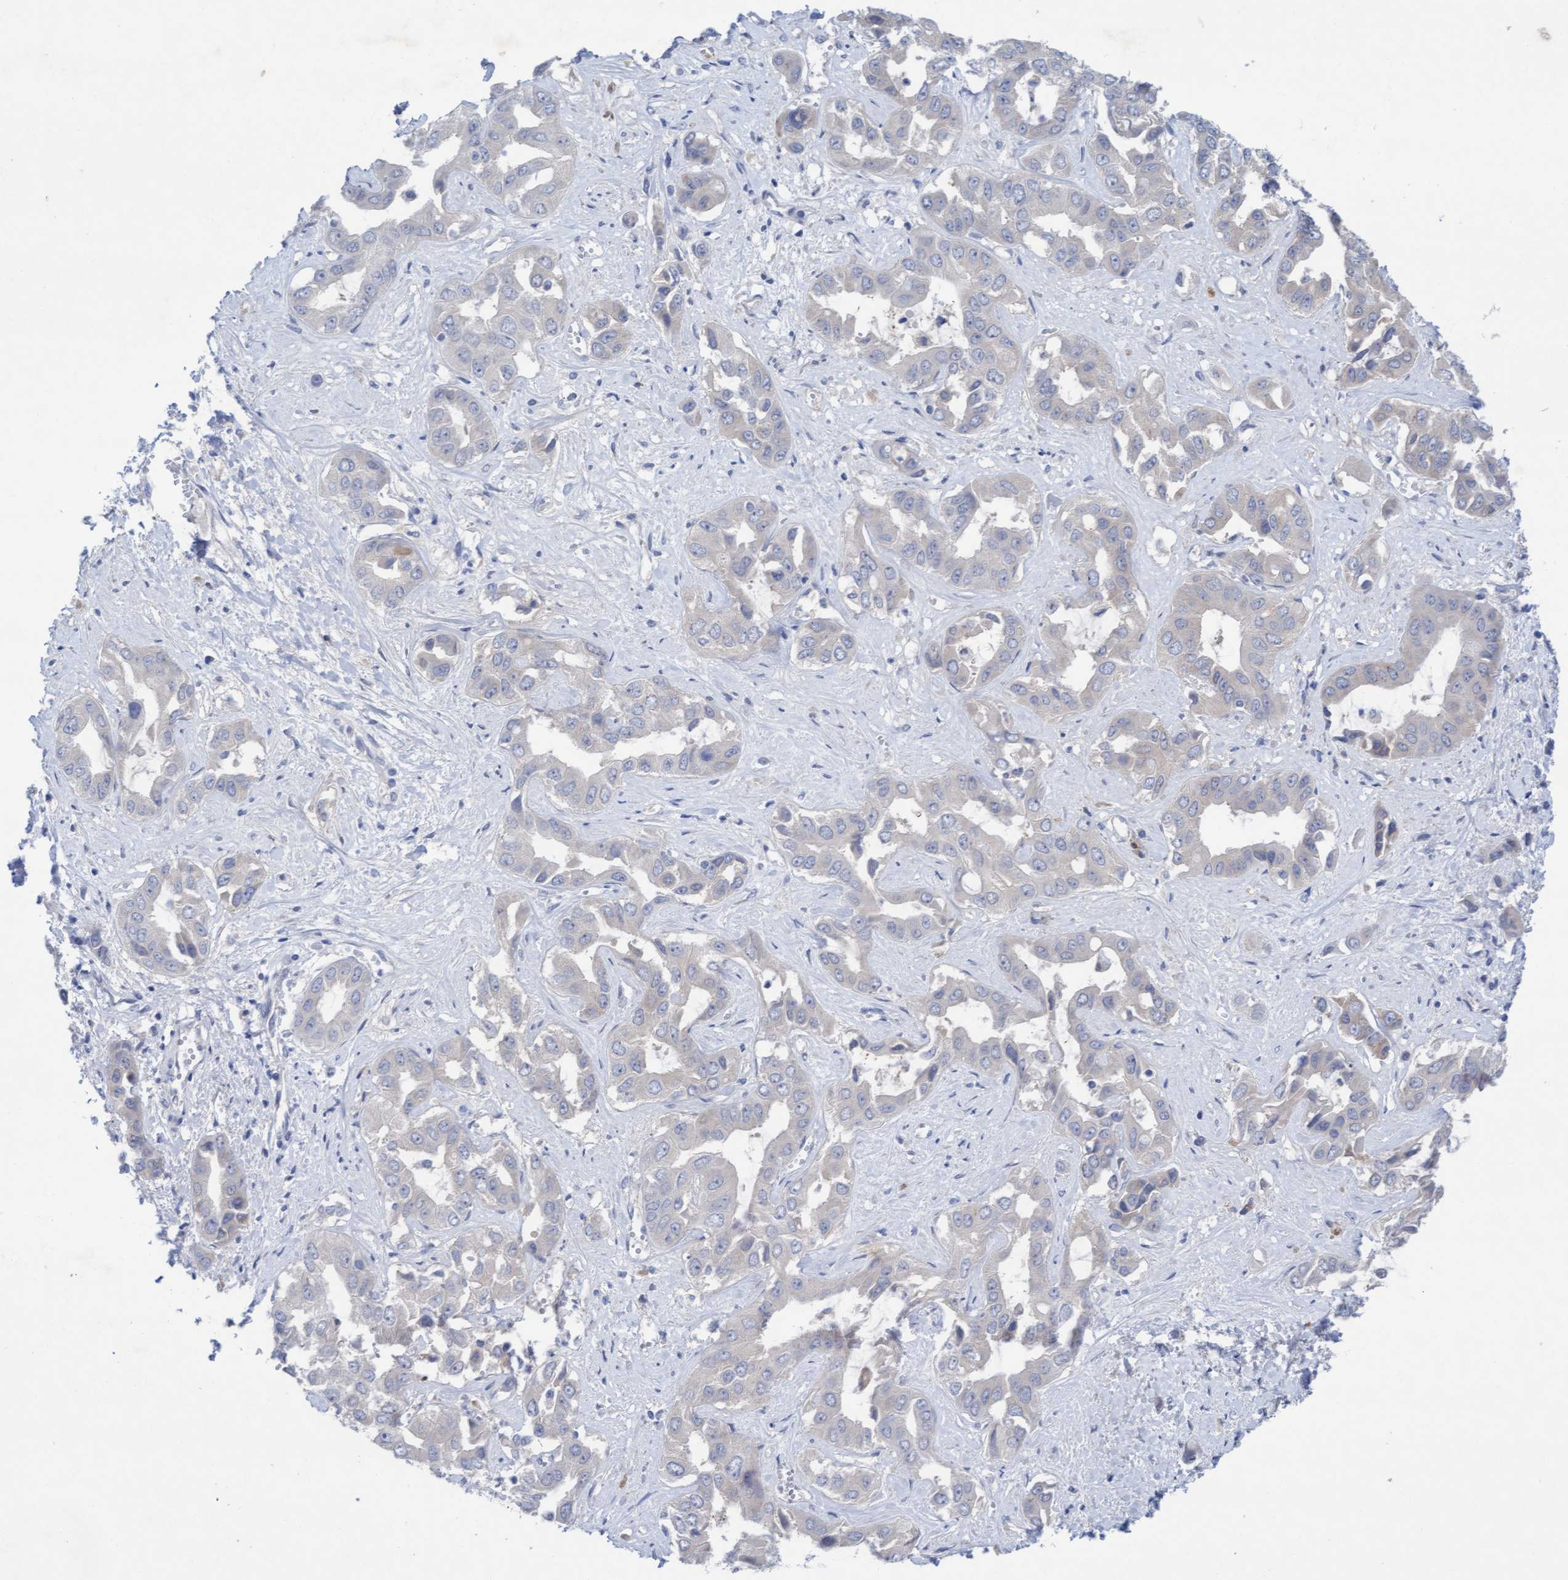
{"staining": {"intensity": "negative", "quantity": "none", "location": "none"}, "tissue": "liver cancer", "cell_type": "Tumor cells", "image_type": "cancer", "snomed": [{"axis": "morphology", "description": "Cholangiocarcinoma"}, {"axis": "topography", "description": "Liver"}], "caption": "DAB (3,3'-diaminobenzidine) immunohistochemical staining of human liver cancer demonstrates no significant expression in tumor cells. The staining is performed using DAB brown chromogen with nuclei counter-stained in using hematoxylin.", "gene": "PLCD1", "patient": {"sex": "female", "age": 52}}